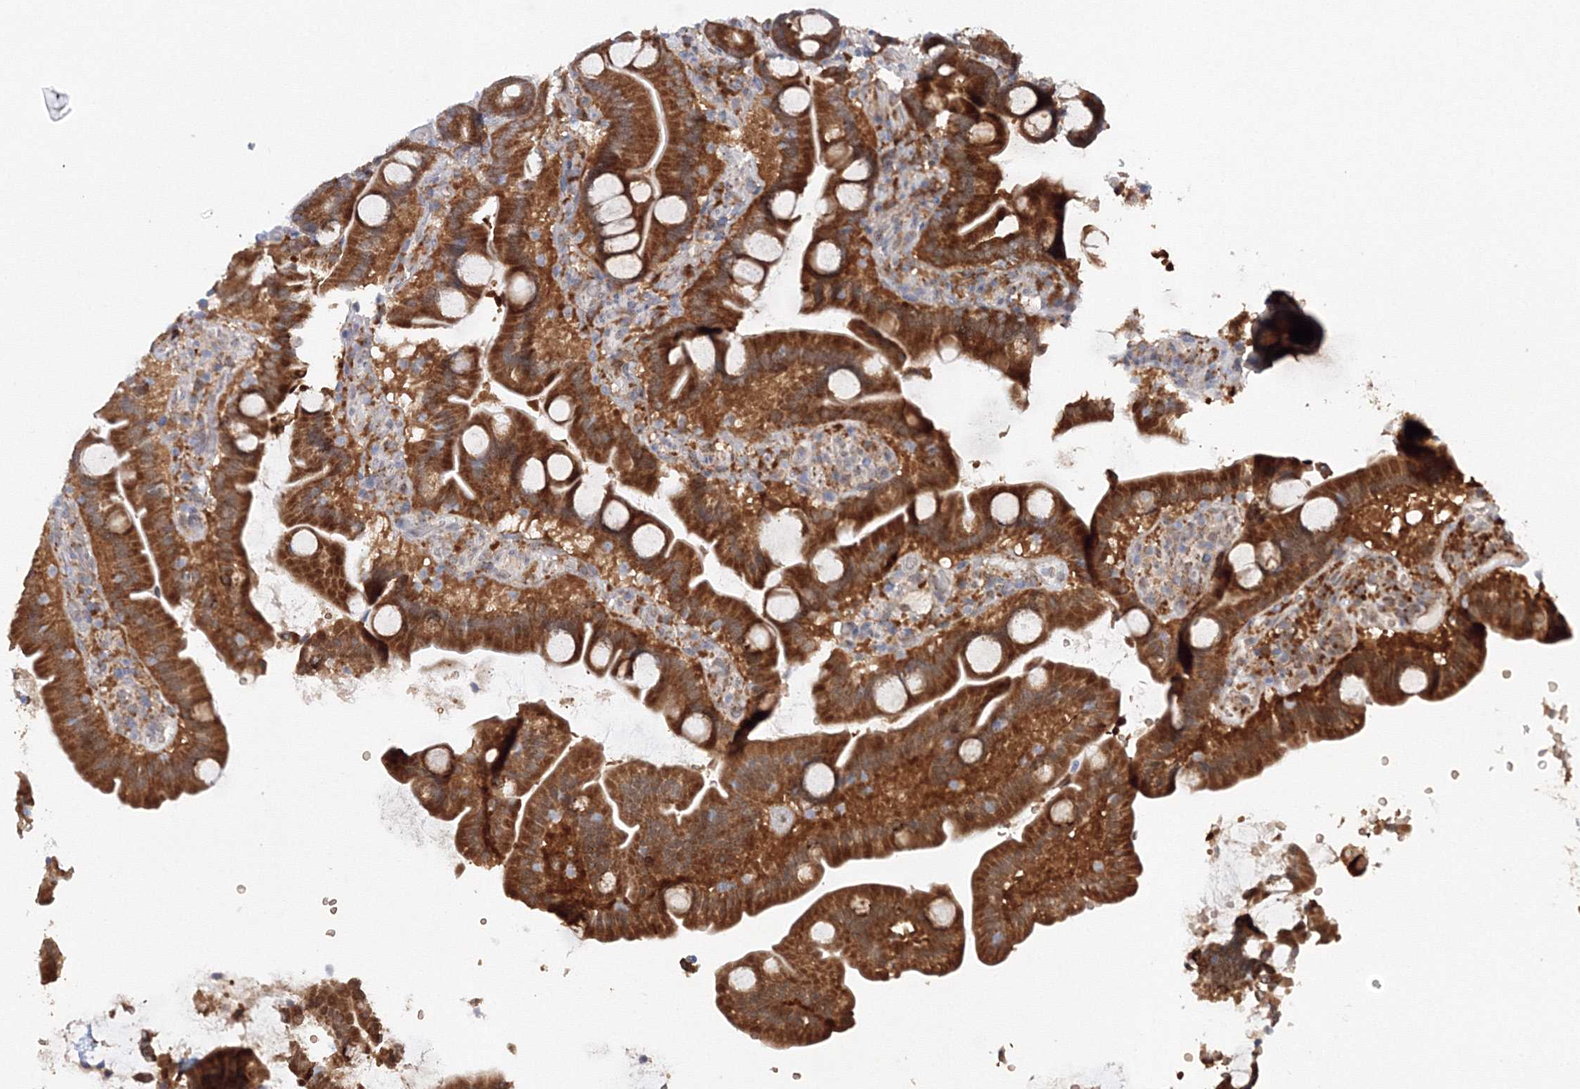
{"staining": {"intensity": "strong", "quantity": ">75%", "location": "cytoplasmic/membranous"}, "tissue": "duodenum", "cell_type": "Glandular cells", "image_type": "normal", "snomed": [{"axis": "morphology", "description": "Normal tissue, NOS"}, {"axis": "topography", "description": "Duodenum"}], "caption": "Approximately >75% of glandular cells in unremarkable duodenum show strong cytoplasmic/membranous protein expression as visualized by brown immunohistochemical staining.", "gene": "DIS3L2", "patient": {"sex": "male", "age": 55}}